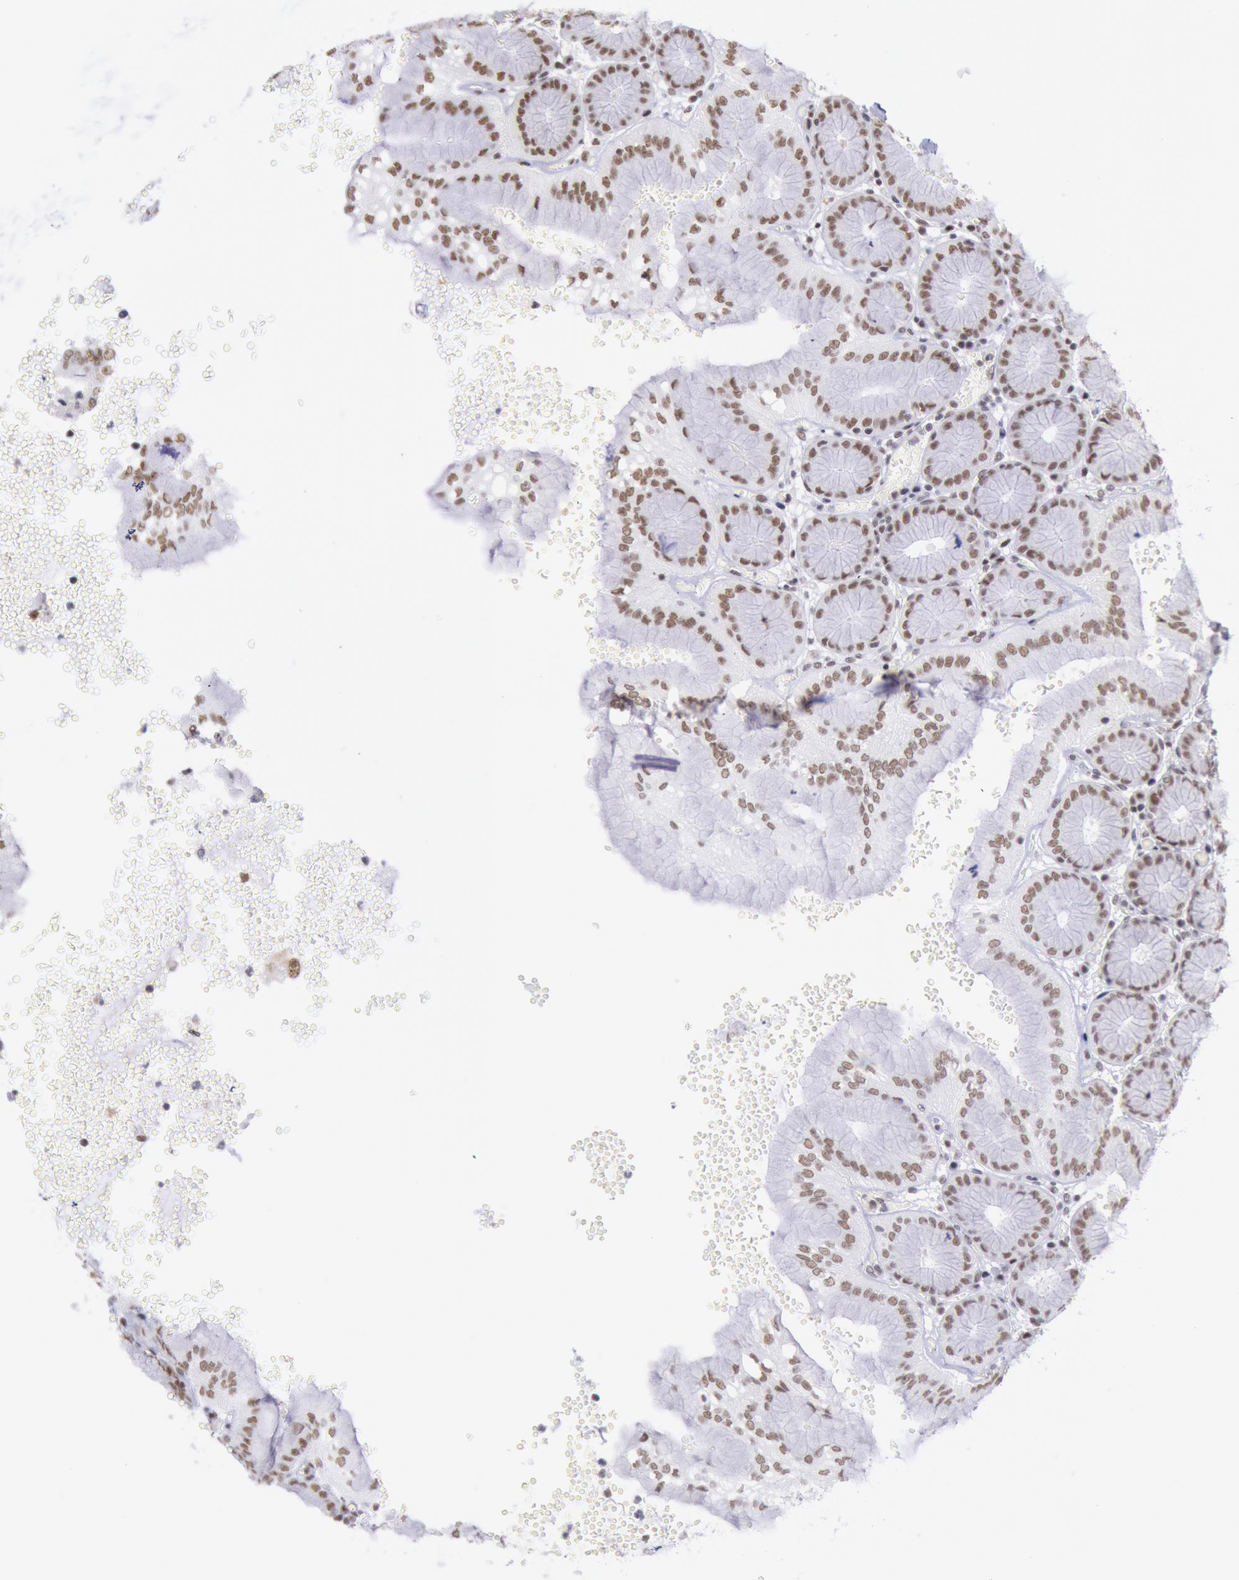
{"staining": {"intensity": "strong", "quantity": ">75%", "location": "nuclear"}, "tissue": "stomach", "cell_type": "Glandular cells", "image_type": "normal", "snomed": [{"axis": "morphology", "description": "Normal tissue, NOS"}, {"axis": "topography", "description": "Stomach, upper"}, {"axis": "topography", "description": "Stomach"}], "caption": "Immunohistochemical staining of normal human stomach reveals >75% levels of strong nuclear protein positivity in approximately >75% of glandular cells. (IHC, brightfield microscopy, high magnification).", "gene": "SNRPD3", "patient": {"sex": "male", "age": 76}}